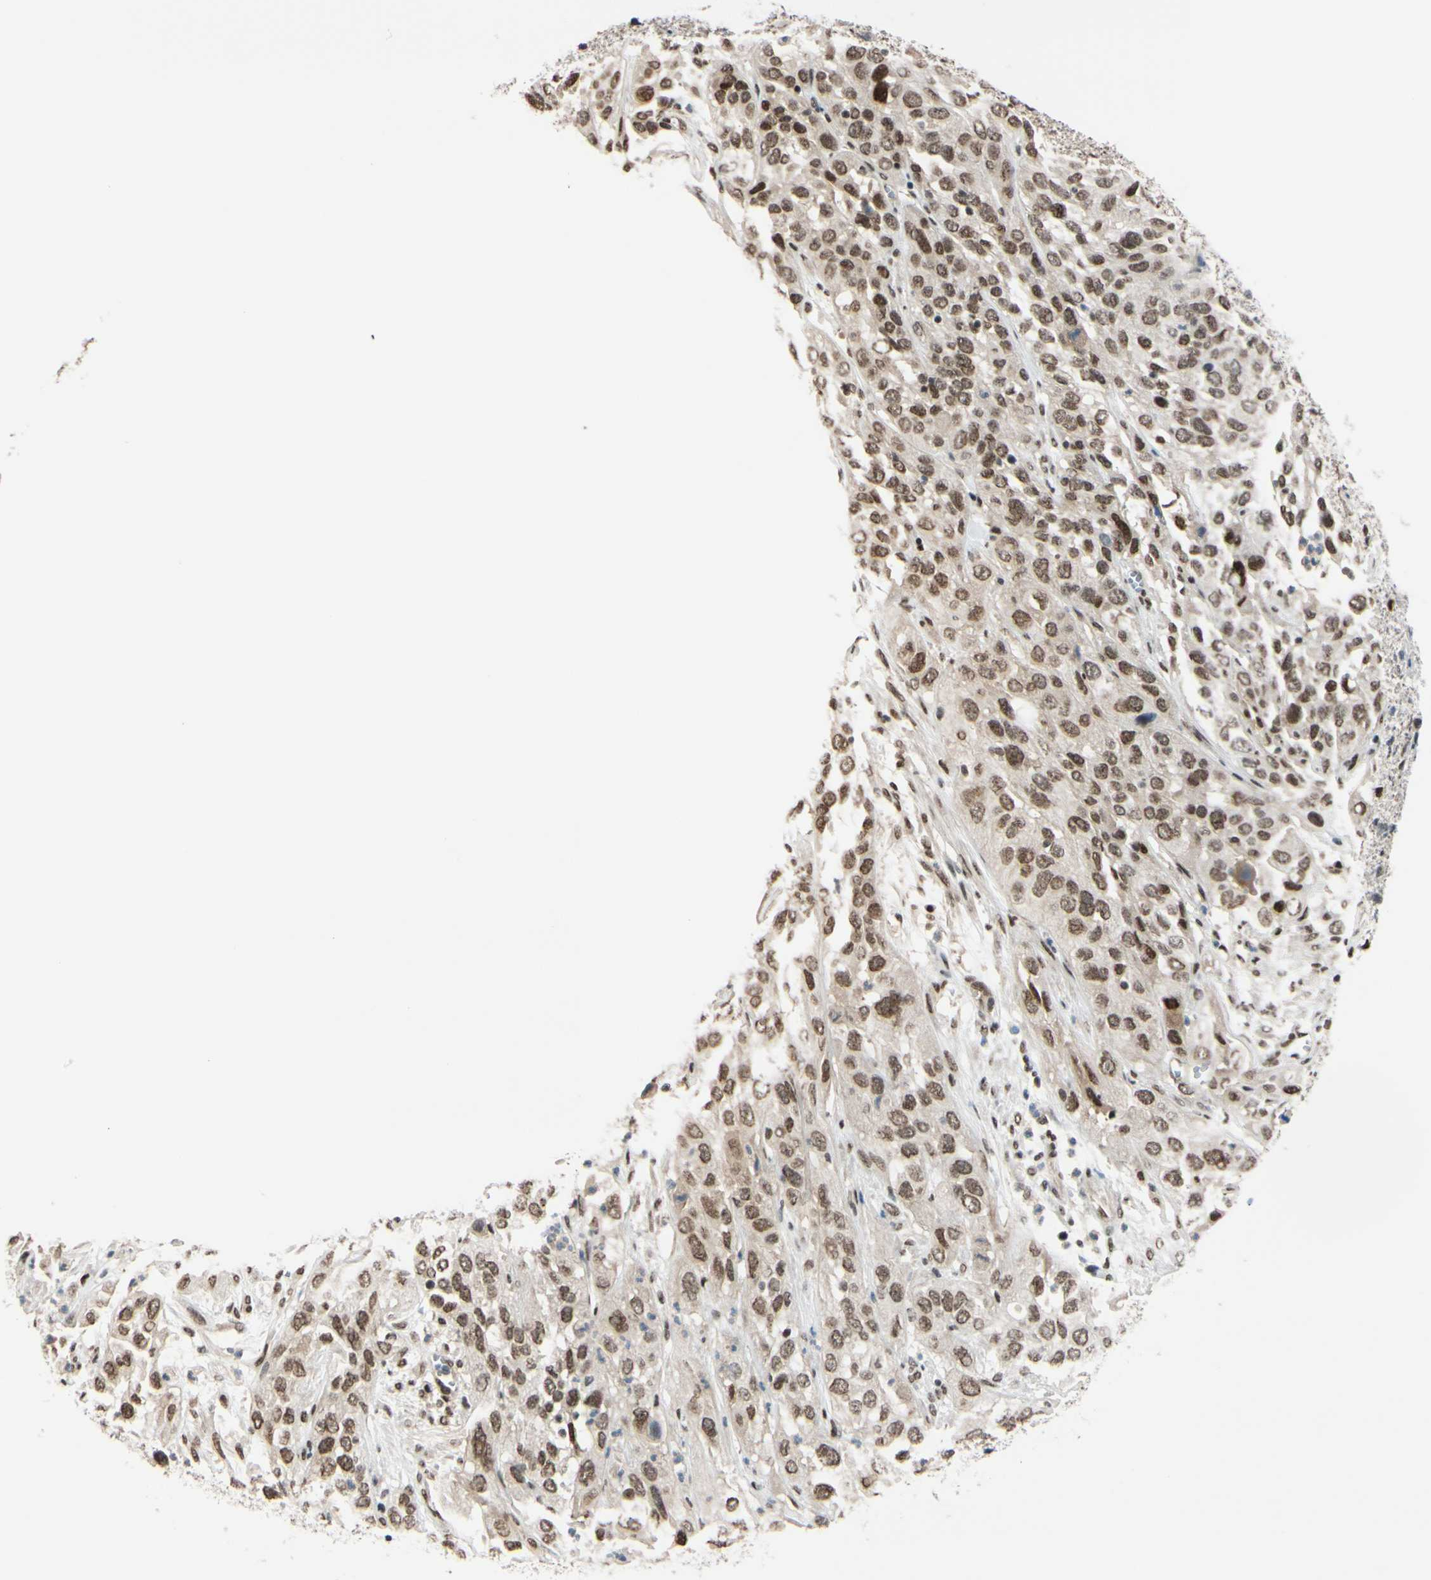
{"staining": {"intensity": "moderate", "quantity": ">75%", "location": "nuclear"}, "tissue": "cervical cancer", "cell_type": "Tumor cells", "image_type": "cancer", "snomed": [{"axis": "morphology", "description": "Squamous cell carcinoma, NOS"}, {"axis": "topography", "description": "Cervix"}], "caption": "Protein analysis of squamous cell carcinoma (cervical) tissue reveals moderate nuclear staining in approximately >75% of tumor cells.", "gene": "SUFU", "patient": {"sex": "female", "age": 32}}